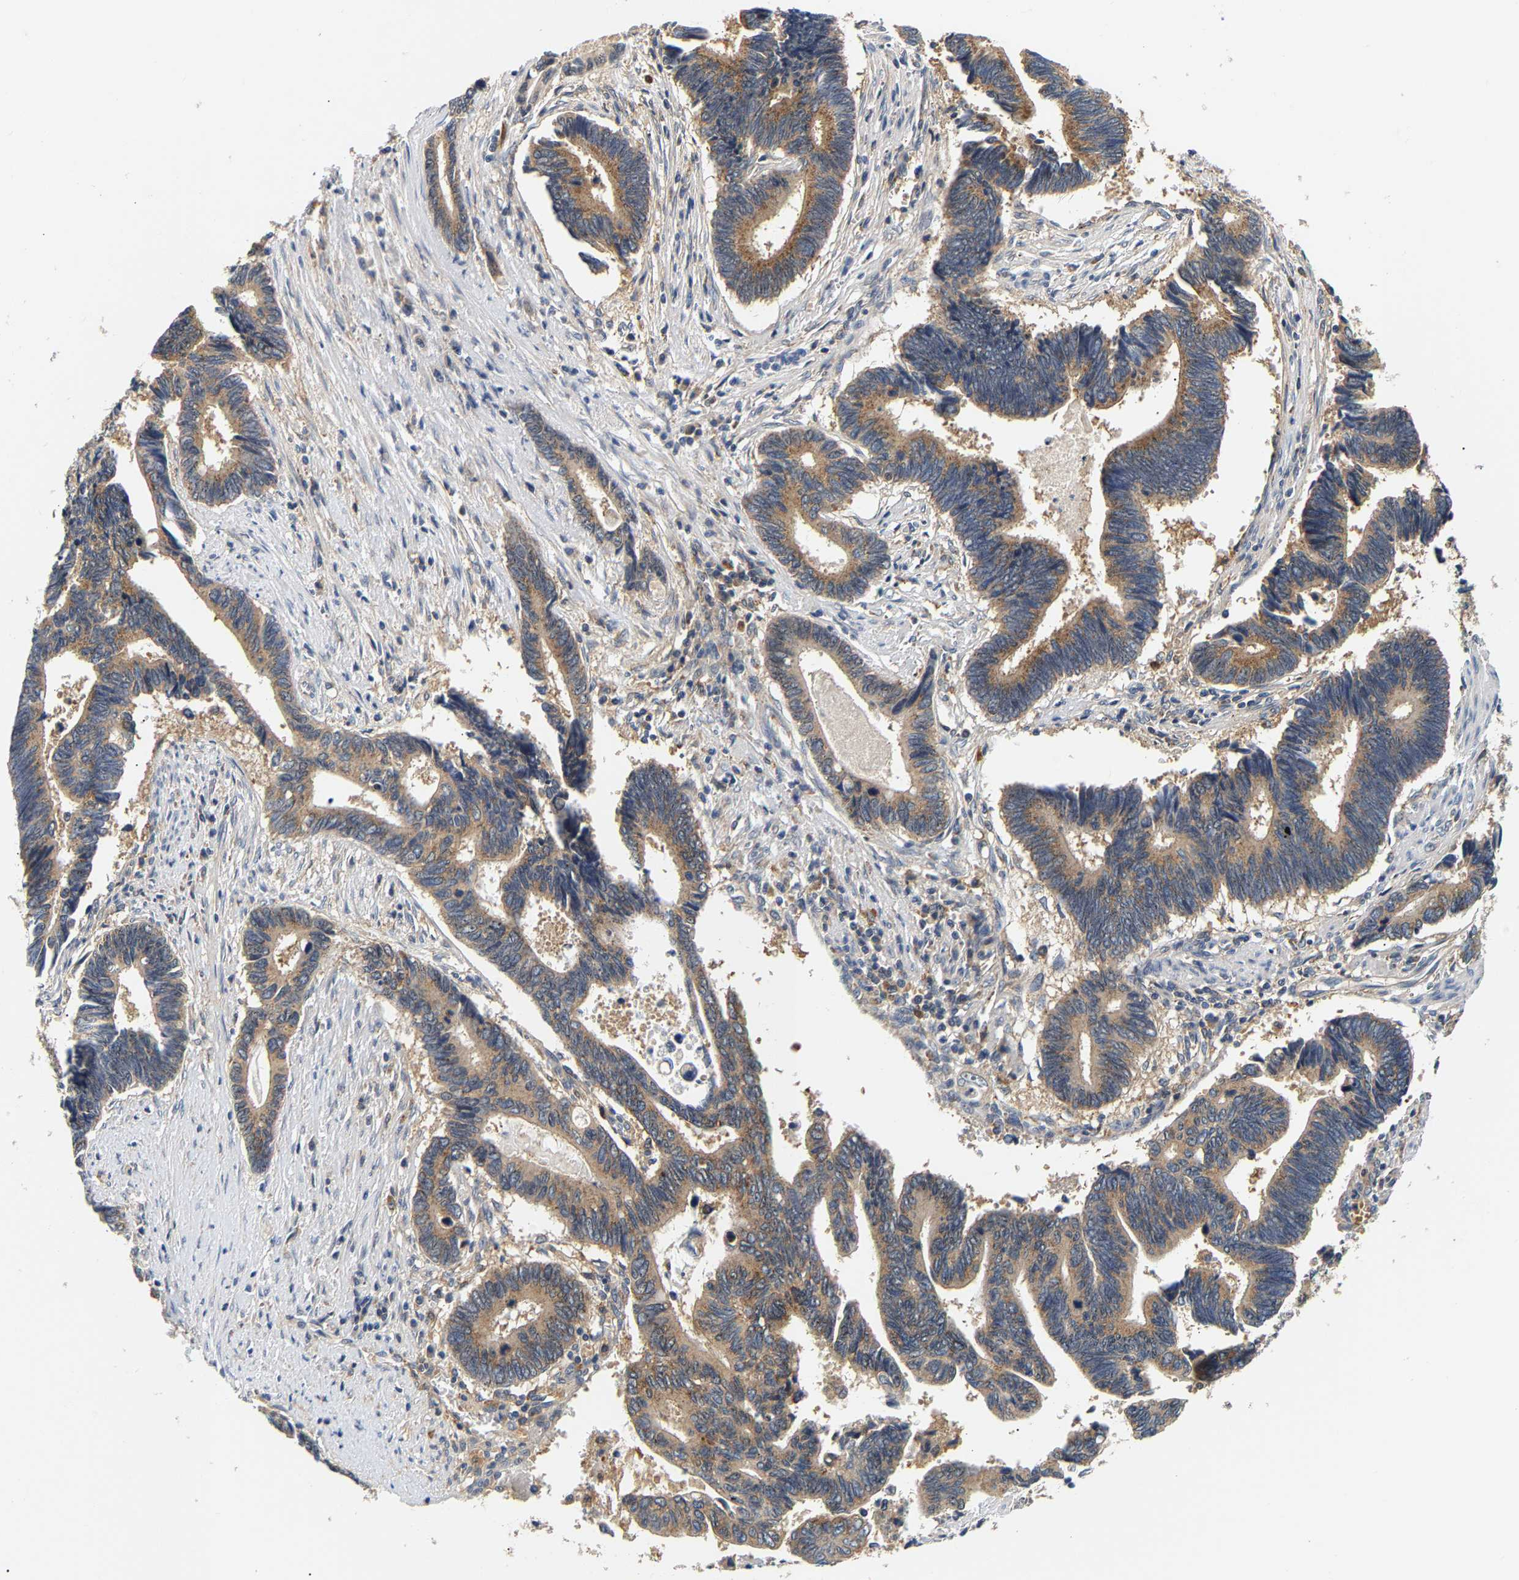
{"staining": {"intensity": "moderate", "quantity": ">75%", "location": "cytoplasmic/membranous"}, "tissue": "pancreatic cancer", "cell_type": "Tumor cells", "image_type": "cancer", "snomed": [{"axis": "morphology", "description": "Adenocarcinoma, NOS"}, {"axis": "topography", "description": "Pancreas"}], "caption": "This is an image of immunohistochemistry (IHC) staining of pancreatic adenocarcinoma, which shows moderate staining in the cytoplasmic/membranous of tumor cells.", "gene": "PPID", "patient": {"sex": "female", "age": 70}}